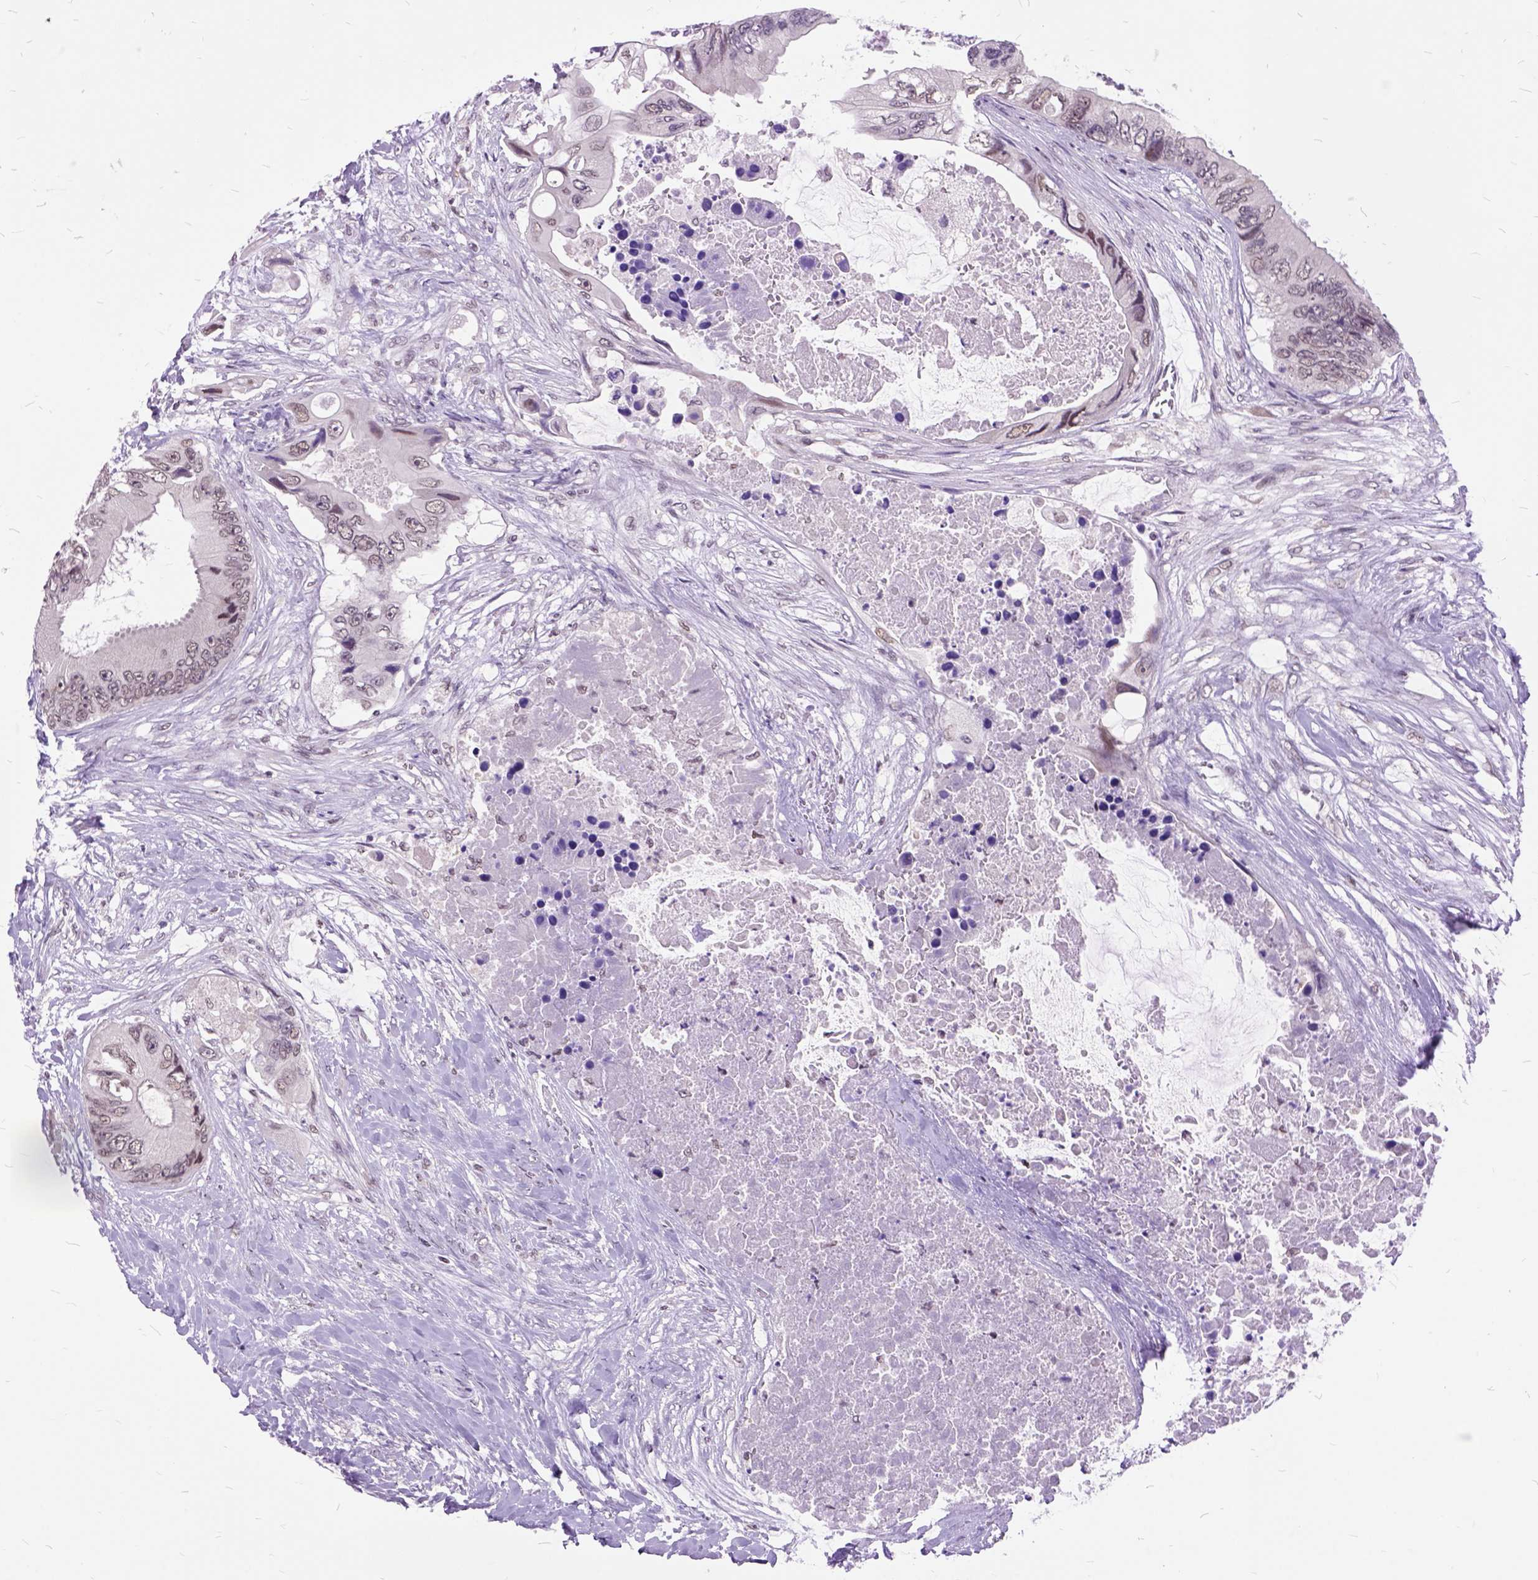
{"staining": {"intensity": "weak", "quantity": ">75%", "location": "cytoplasmic/membranous,nuclear"}, "tissue": "colorectal cancer", "cell_type": "Tumor cells", "image_type": "cancer", "snomed": [{"axis": "morphology", "description": "Adenocarcinoma, NOS"}, {"axis": "topography", "description": "Rectum"}], "caption": "Immunohistochemical staining of adenocarcinoma (colorectal) demonstrates low levels of weak cytoplasmic/membranous and nuclear expression in approximately >75% of tumor cells.", "gene": "ORC5", "patient": {"sex": "male", "age": 63}}